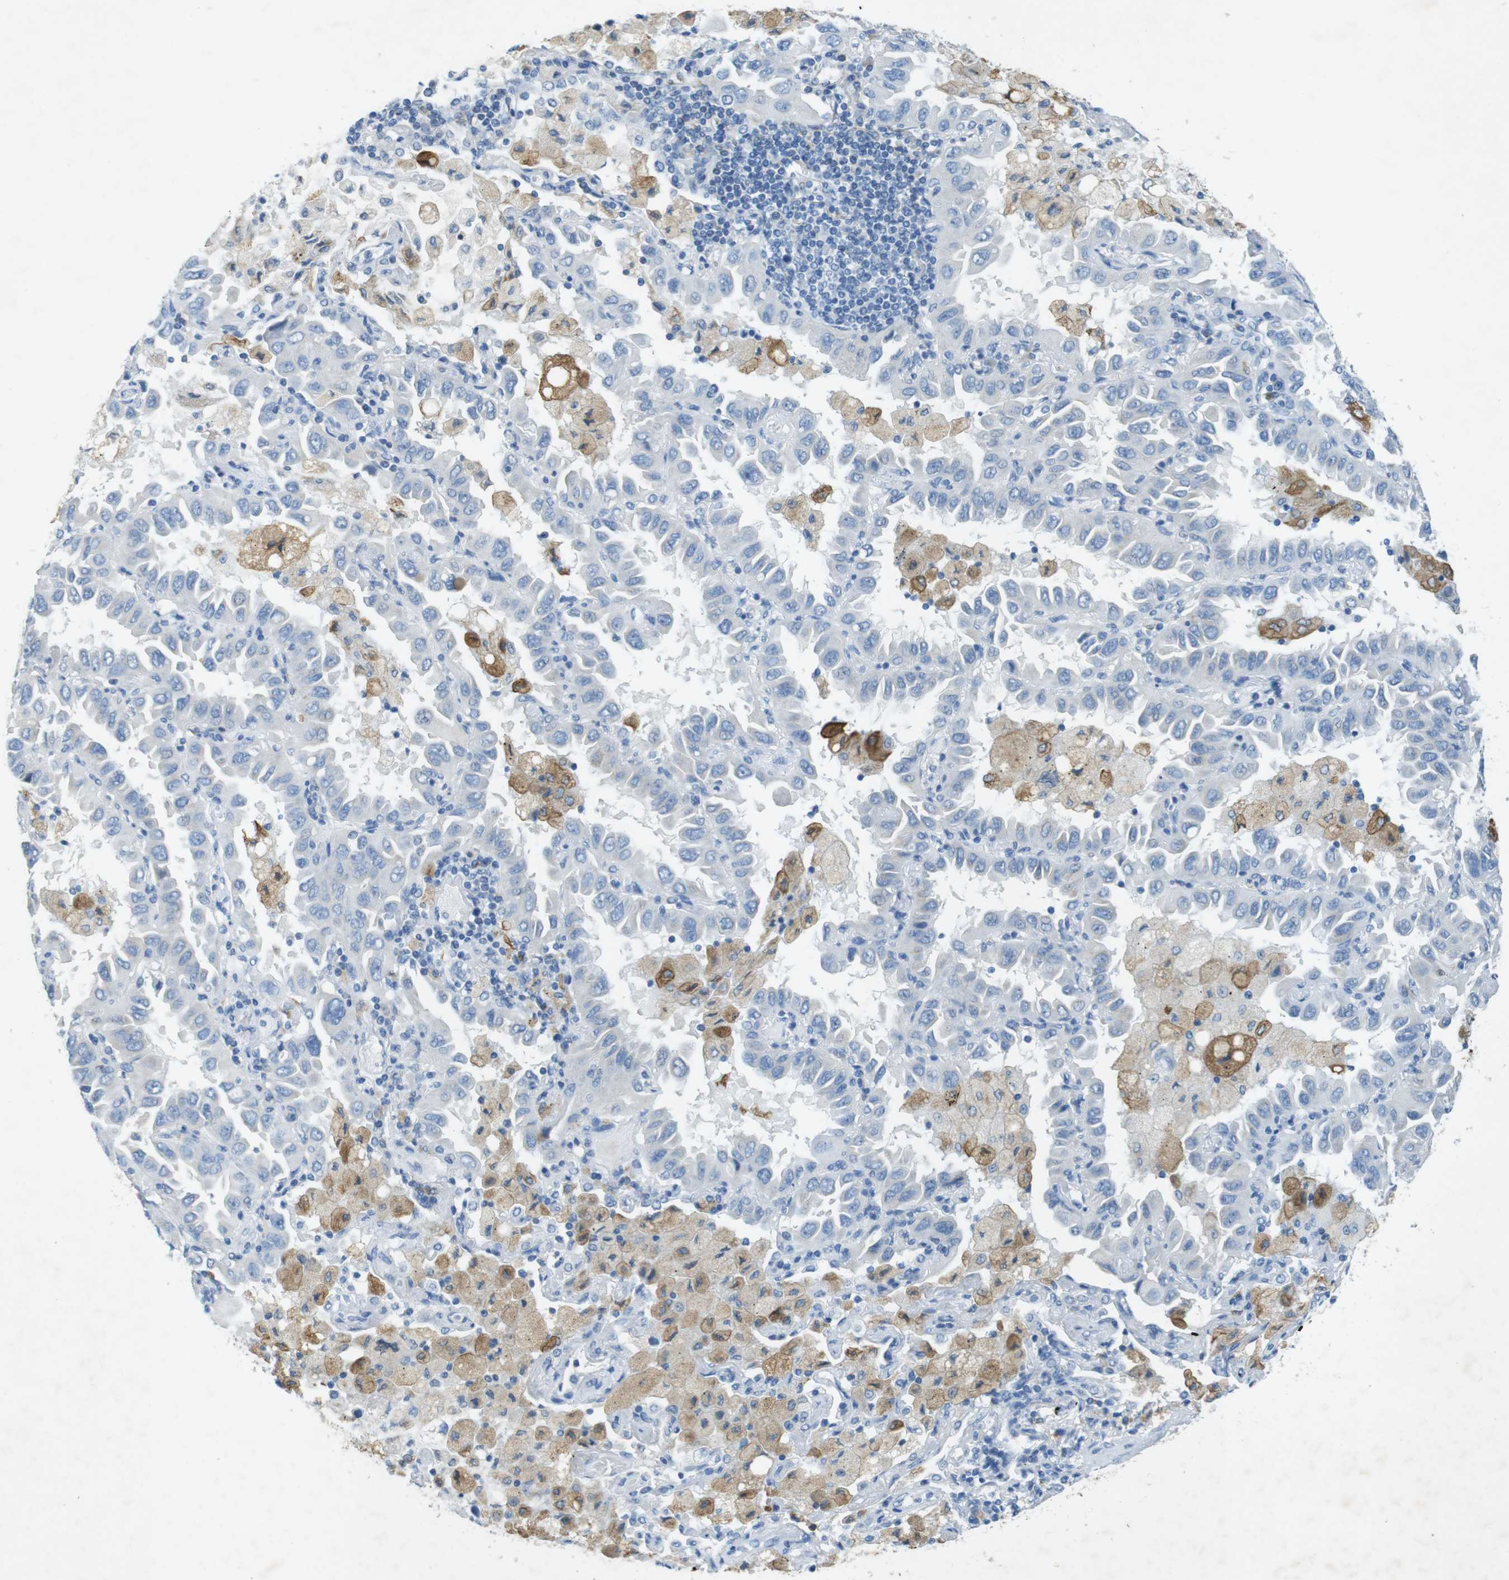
{"staining": {"intensity": "negative", "quantity": "none", "location": "none"}, "tissue": "lung cancer", "cell_type": "Tumor cells", "image_type": "cancer", "snomed": [{"axis": "morphology", "description": "Adenocarcinoma, NOS"}, {"axis": "topography", "description": "Lung"}], "caption": "Immunohistochemistry histopathology image of neoplastic tissue: adenocarcinoma (lung) stained with DAB (3,3'-diaminobenzidine) demonstrates no significant protein staining in tumor cells. (DAB (3,3'-diaminobenzidine) IHC visualized using brightfield microscopy, high magnification).", "gene": "CD320", "patient": {"sex": "male", "age": 64}}